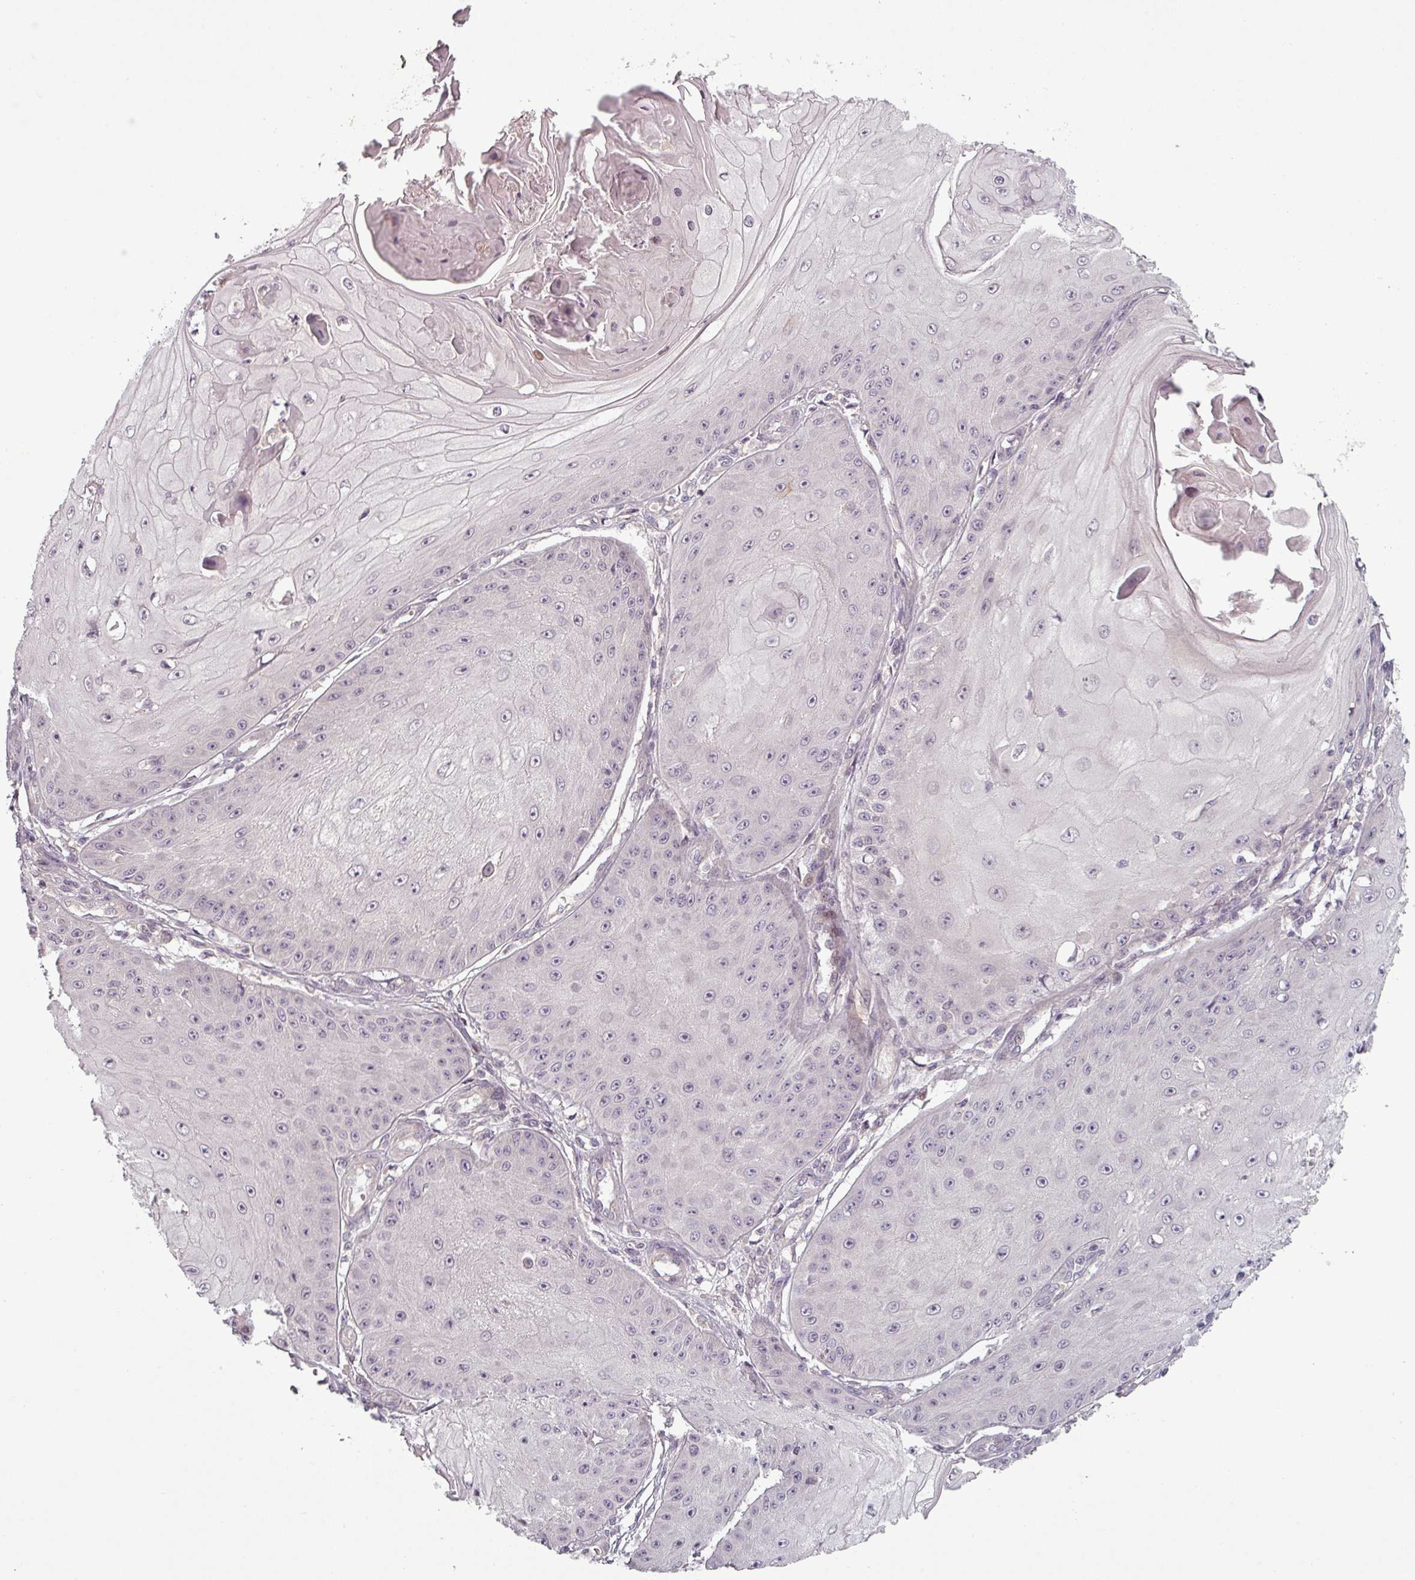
{"staining": {"intensity": "negative", "quantity": "none", "location": "none"}, "tissue": "skin cancer", "cell_type": "Tumor cells", "image_type": "cancer", "snomed": [{"axis": "morphology", "description": "Squamous cell carcinoma, NOS"}, {"axis": "topography", "description": "Skin"}], "caption": "This is an IHC micrograph of skin cancer (squamous cell carcinoma). There is no expression in tumor cells.", "gene": "SLC16A9", "patient": {"sex": "male", "age": 70}}